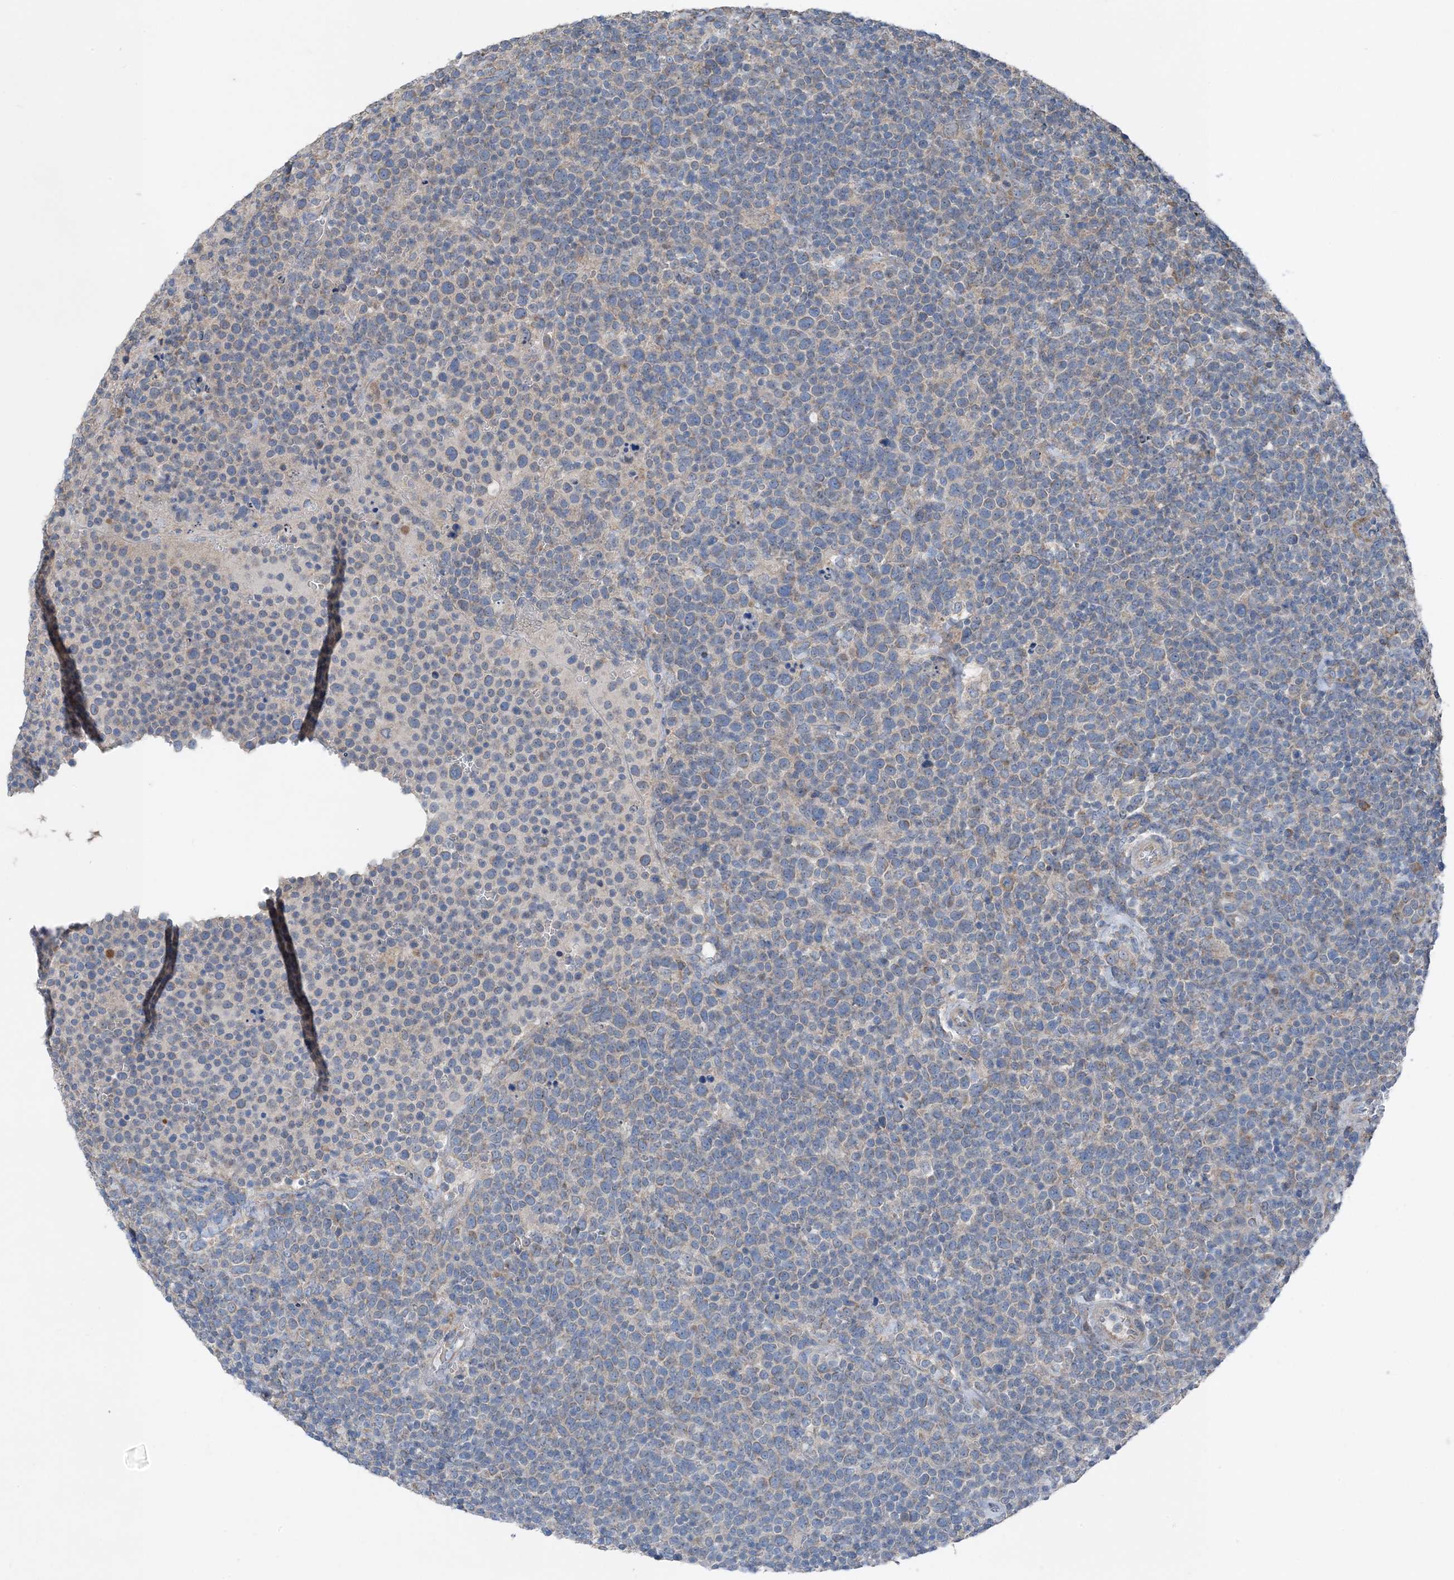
{"staining": {"intensity": "negative", "quantity": "none", "location": "none"}, "tissue": "lymphoma", "cell_type": "Tumor cells", "image_type": "cancer", "snomed": [{"axis": "morphology", "description": "Malignant lymphoma, non-Hodgkin's type, High grade"}, {"axis": "topography", "description": "Lymph node"}], "caption": "This is an immunohistochemistry photomicrograph of human lymphoma. There is no positivity in tumor cells.", "gene": "DHX30", "patient": {"sex": "male", "age": 61}}